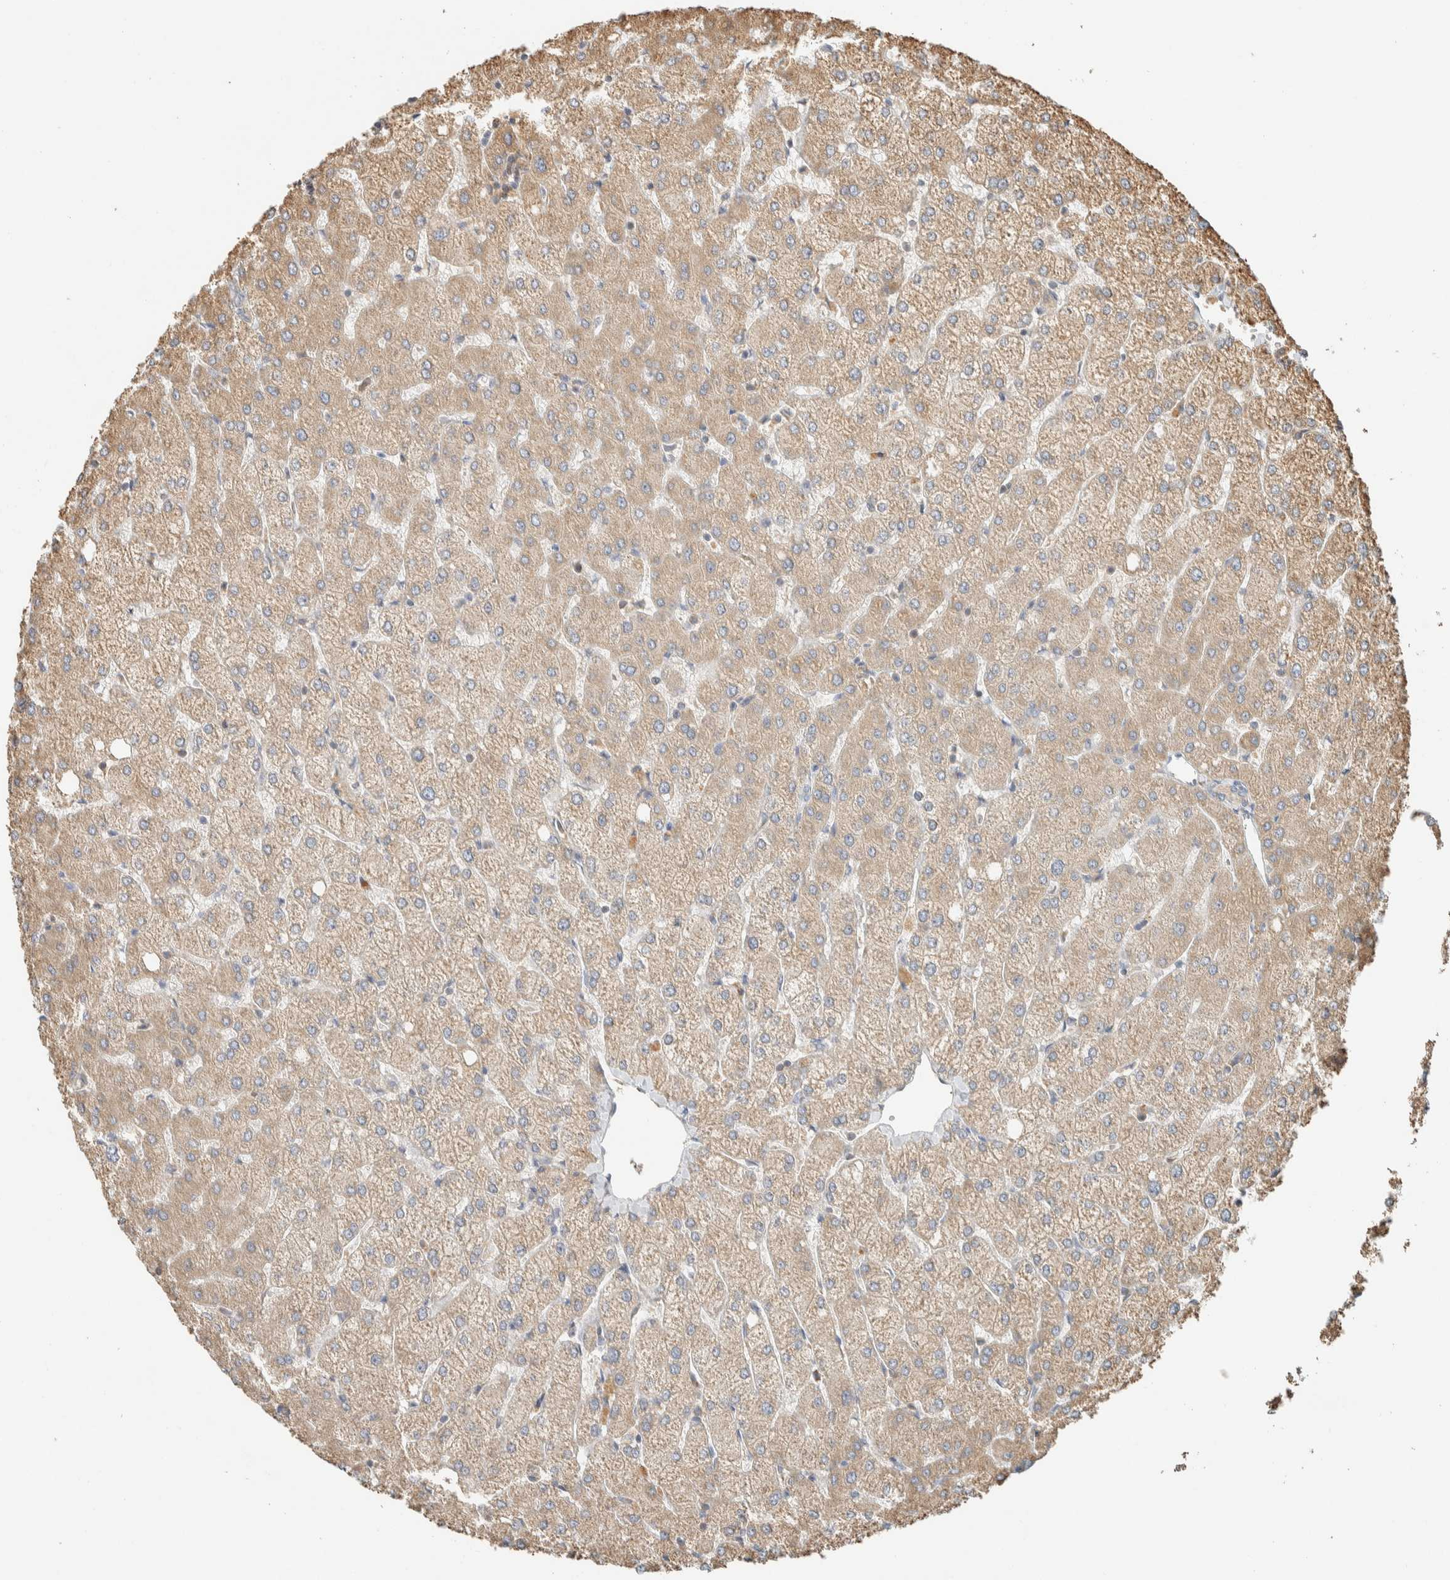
{"staining": {"intensity": "weak", "quantity": "<25%", "location": "cytoplasmic/membranous"}, "tissue": "liver", "cell_type": "Cholangiocytes", "image_type": "normal", "snomed": [{"axis": "morphology", "description": "Normal tissue, NOS"}, {"axis": "topography", "description": "Liver"}], "caption": "Cholangiocytes are negative for protein expression in benign human liver. (Immunohistochemistry, brightfield microscopy, high magnification).", "gene": "RAB11FIP1", "patient": {"sex": "female", "age": 54}}